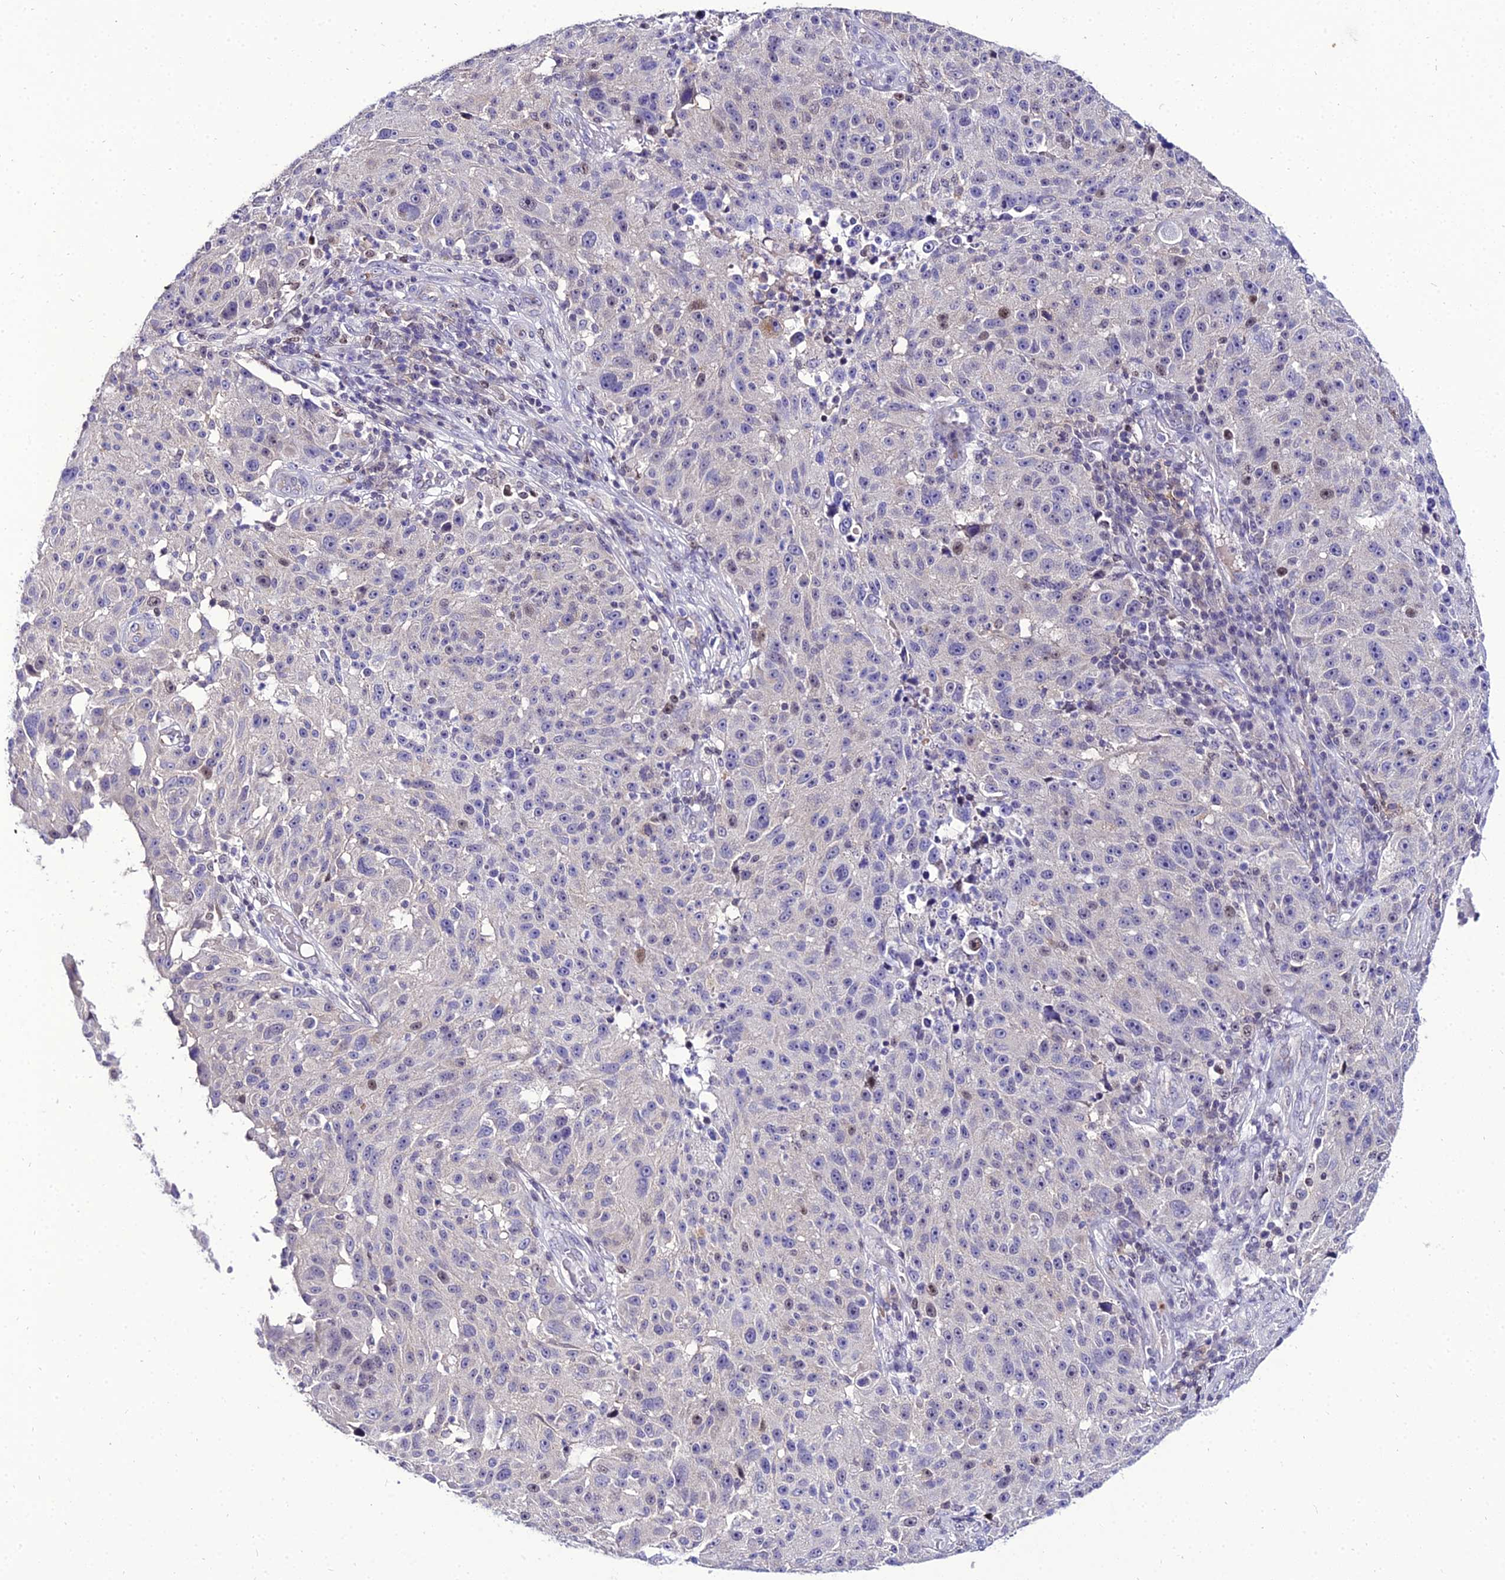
{"staining": {"intensity": "negative", "quantity": "none", "location": "none"}, "tissue": "melanoma", "cell_type": "Tumor cells", "image_type": "cancer", "snomed": [{"axis": "morphology", "description": "Malignant melanoma, NOS"}, {"axis": "topography", "description": "Skin"}], "caption": "The IHC photomicrograph has no significant staining in tumor cells of malignant melanoma tissue.", "gene": "SHQ1", "patient": {"sex": "male", "age": 53}}